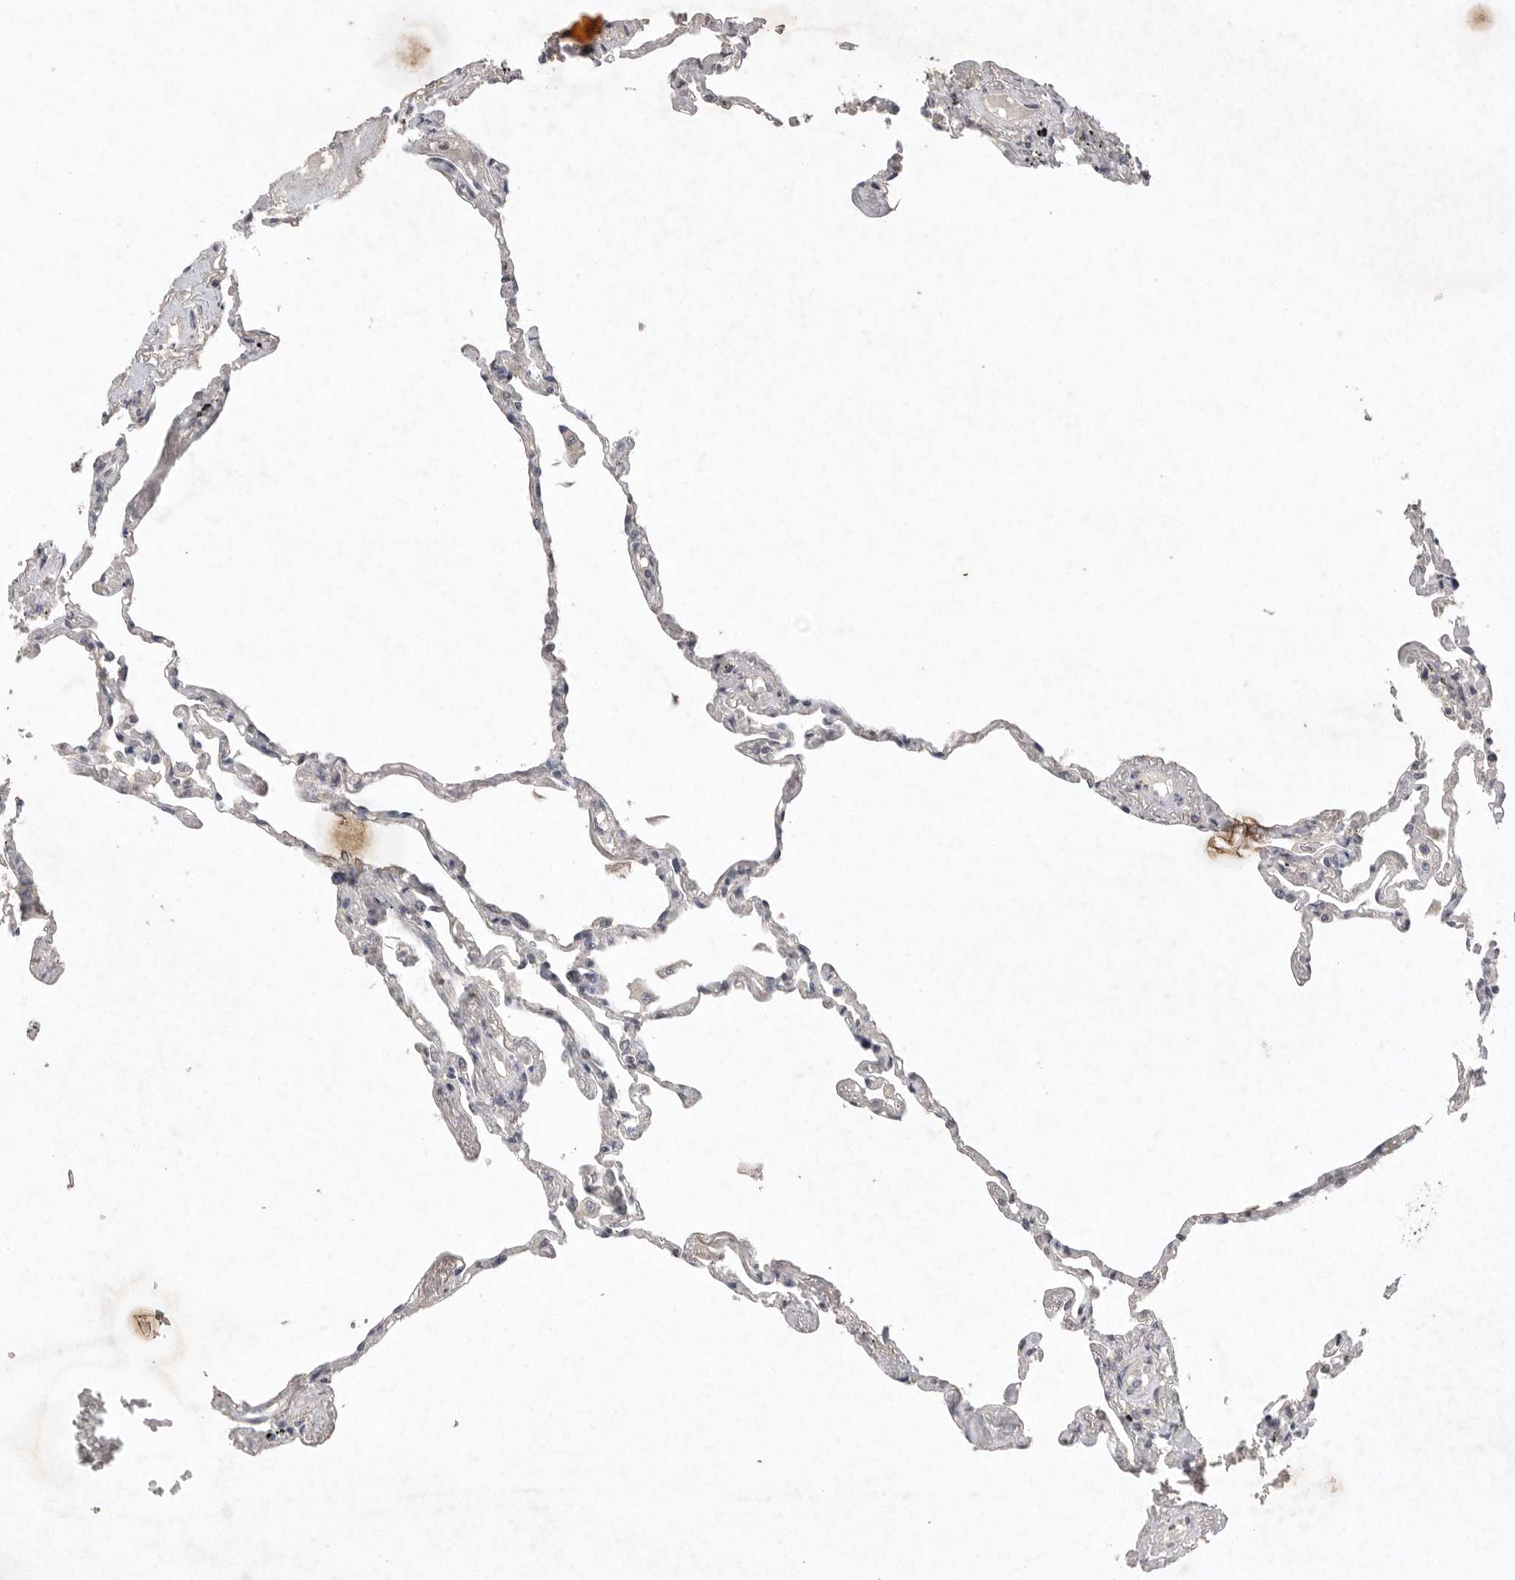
{"staining": {"intensity": "negative", "quantity": "none", "location": "none"}, "tissue": "lung", "cell_type": "Alveolar cells", "image_type": "normal", "snomed": [{"axis": "morphology", "description": "Normal tissue, NOS"}, {"axis": "topography", "description": "Lung"}], "caption": "This is an IHC micrograph of unremarkable lung. There is no expression in alveolar cells.", "gene": "APLNR", "patient": {"sex": "female", "age": 67}}